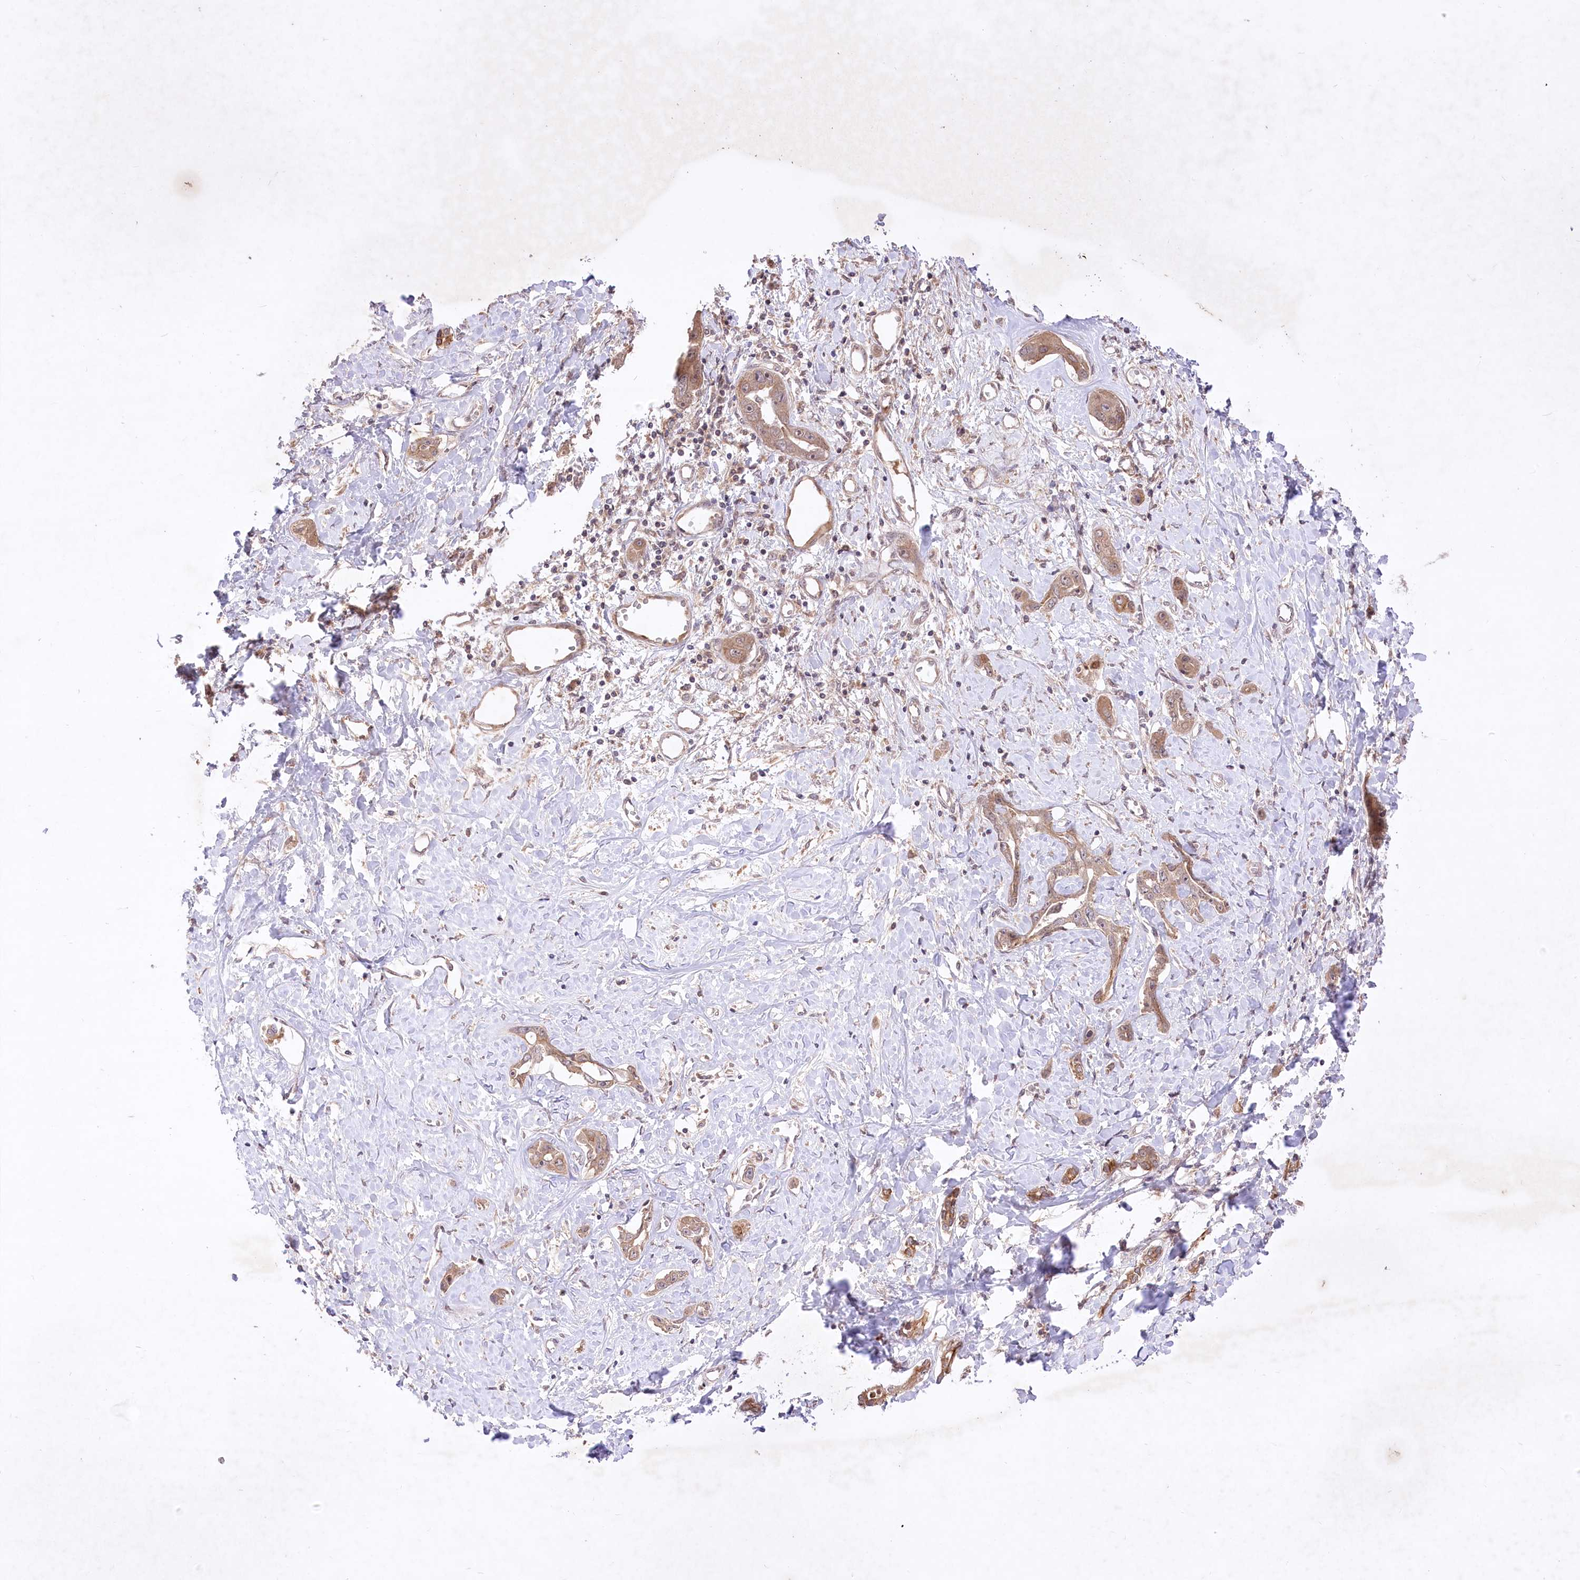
{"staining": {"intensity": "moderate", "quantity": ">75%", "location": "cytoplasmic/membranous,nuclear"}, "tissue": "liver cancer", "cell_type": "Tumor cells", "image_type": "cancer", "snomed": [{"axis": "morphology", "description": "Cholangiocarcinoma"}, {"axis": "topography", "description": "Liver"}], "caption": "Immunohistochemistry (IHC) photomicrograph of neoplastic tissue: liver cholangiocarcinoma stained using IHC displays medium levels of moderate protein expression localized specifically in the cytoplasmic/membranous and nuclear of tumor cells, appearing as a cytoplasmic/membranous and nuclear brown color.", "gene": "HELT", "patient": {"sex": "male", "age": 59}}